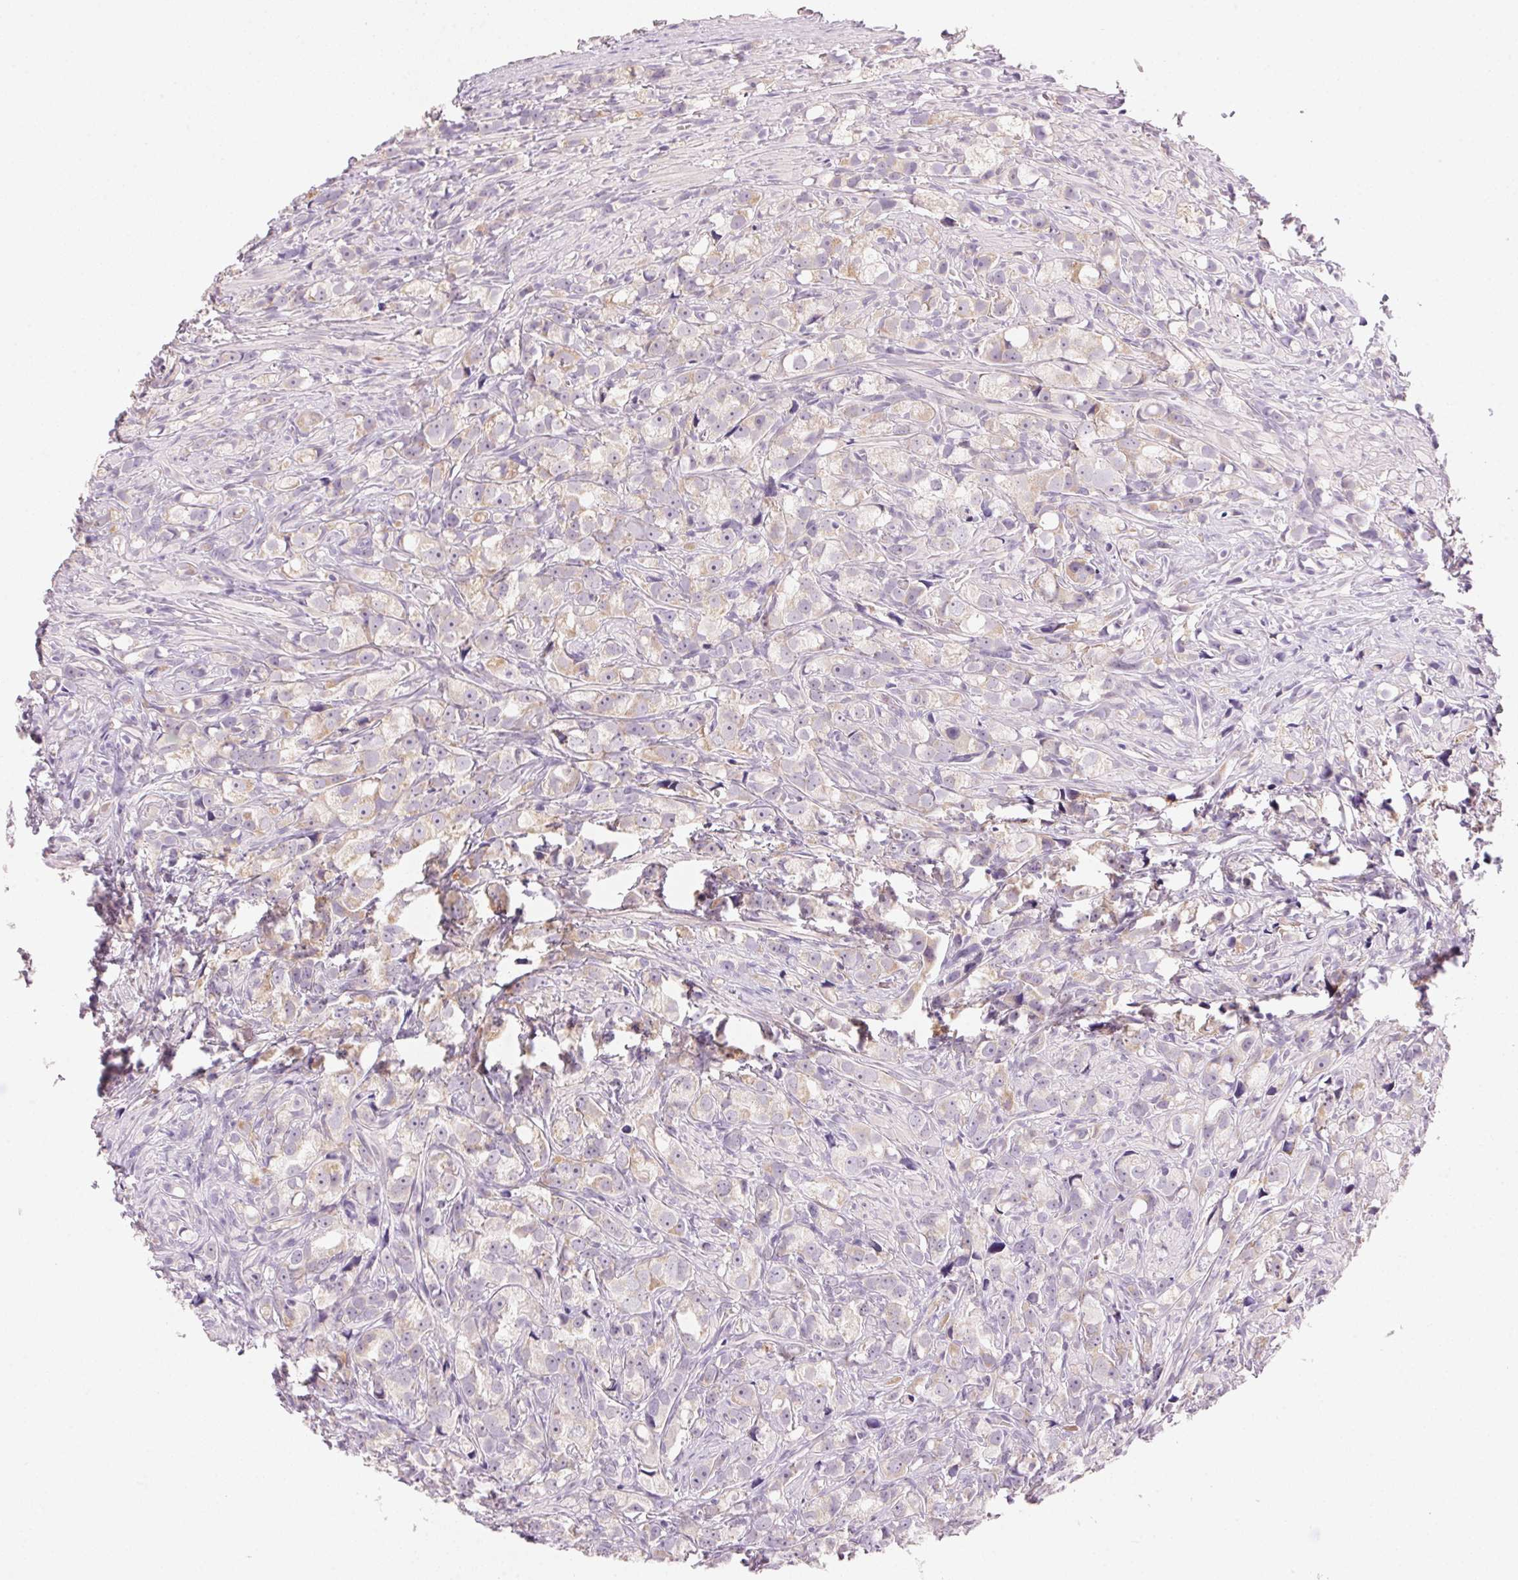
{"staining": {"intensity": "weak", "quantity": "<25%", "location": "cytoplasmic/membranous"}, "tissue": "prostate cancer", "cell_type": "Tumor cells", "image_type": "cancer", "snomed": [{"axis": "morphology", "description": "Adenocarcinoma, High grade"}, {"axis": "topography", "description": "Prostate"}], "caption": "Immunohistochemistry (IHC) micrograph of high-grade adenocarcinoma (prostate) stained for a protein (brown), which exhibits no expression in tumor cells.", "gene": "CYP11B1", "patient": {"sex": "male", "age": 75}}